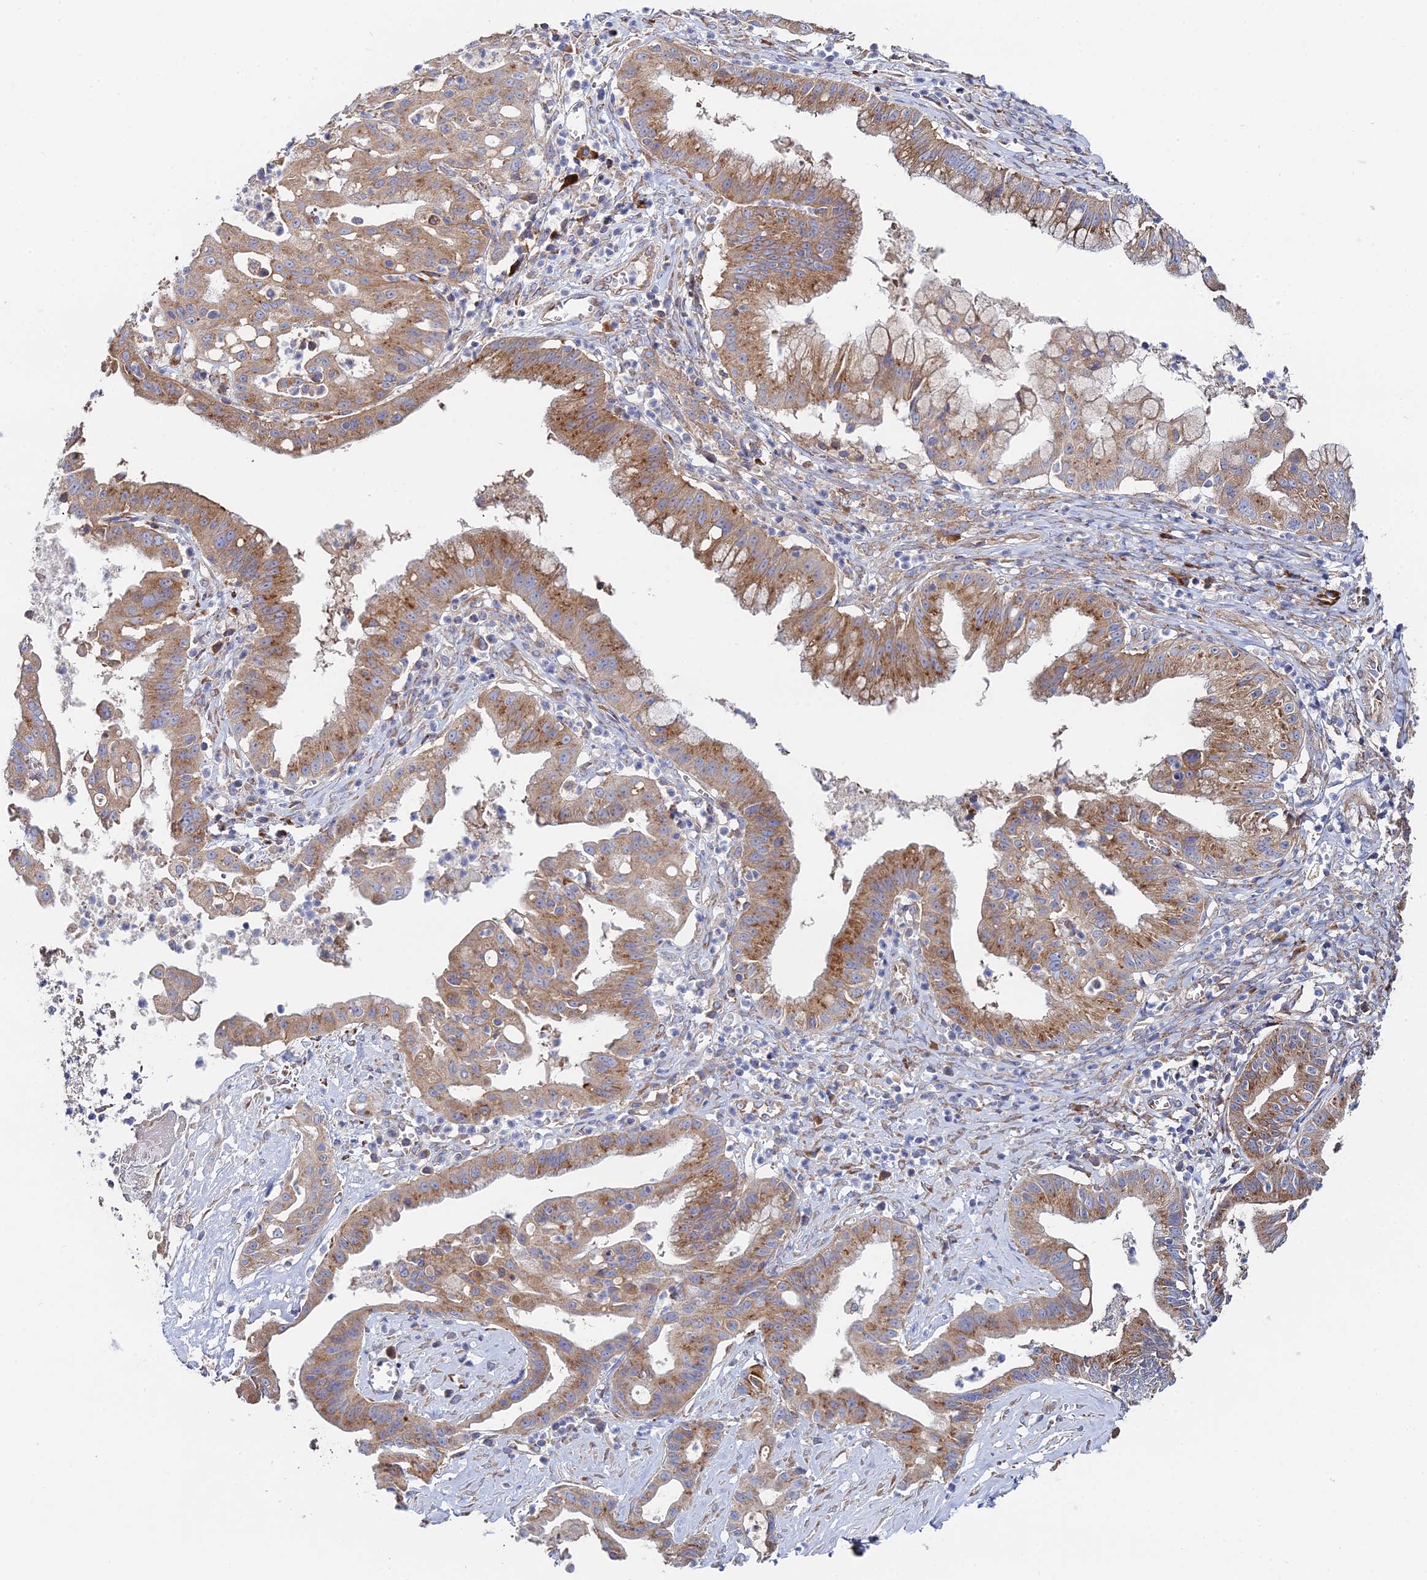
{"staining": {"intensity": "moderate", "quantity": ">75%", "location": "cytoplasmic/membranous"}, "tissue": "ovarian cancer", "cell_type": "Tumor cells", "image_type": "cancer", "snomed": [{"axis": "morphology", "description": "Cystadenocarcinoma, mucinous, NOS"}, {"axis": "topography", "description": "Ovary"}], "caption": "Protein staining shows moderate cytoplasmic/membranous expression in approximately >75% of tumor cells in ovarian cancer.", "gene": "CLCN3", "patient": {"sex": "female", "age": 70}}